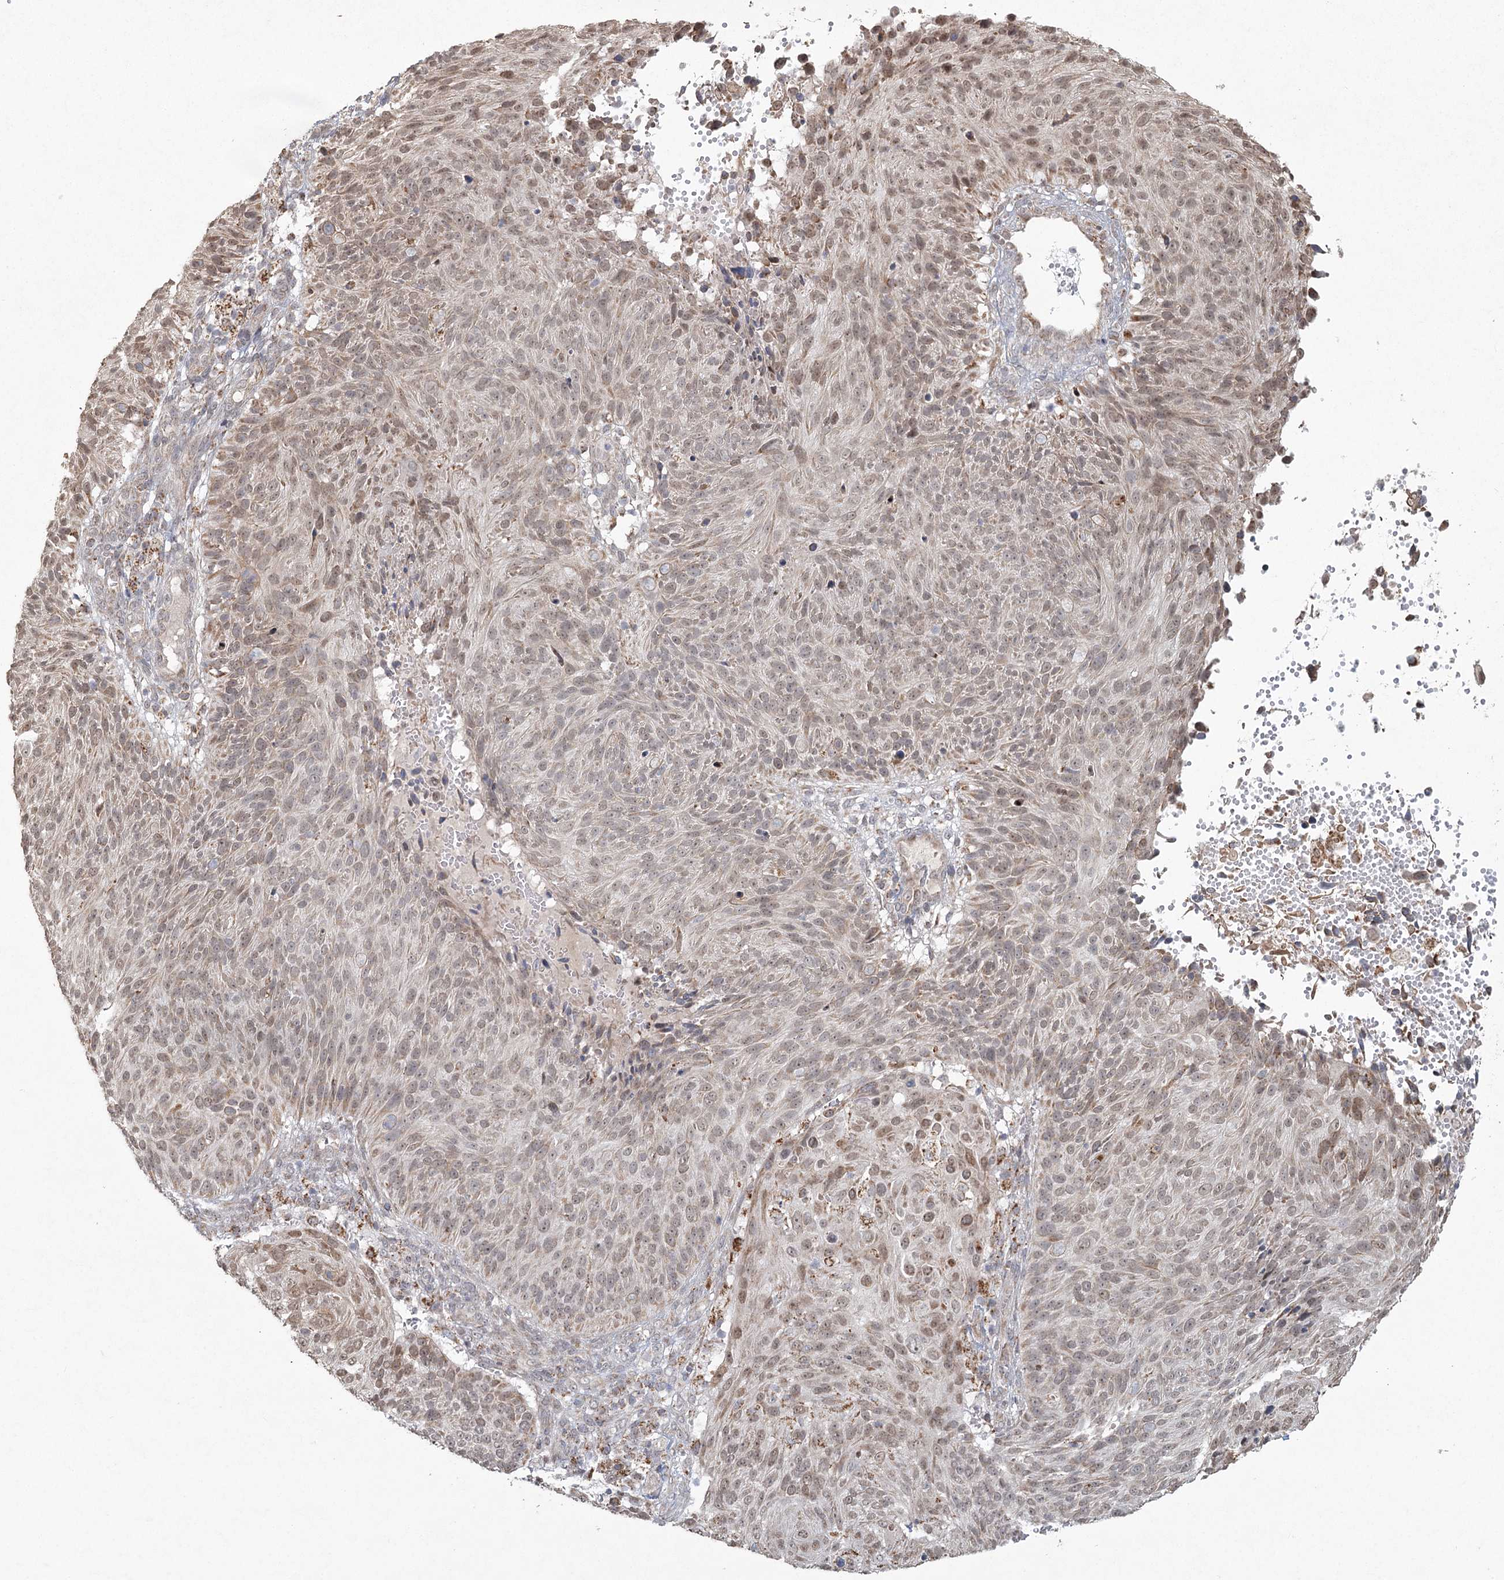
{"staining": {"intensity": "weak", "quantity": ">75%", "location": "nuclear"}, "tissue": "cervical cancer", "cell_type": "Tumor cells", "image_type": "cancer", "snomed": [{"axis": "morphology", "description": "Squamous cell carcinoma, NOS"}, {"axis": "topography", "description": "Cervix"}], "caption": "Squamous cell carcinoma (cervical) tissue demonstrates weak nuclear expression in approximately >75% of tumor cells, visualized by immunohistochemistry.", "gene": "LACTB", "patient": {"sex": "female", "age": 74}}